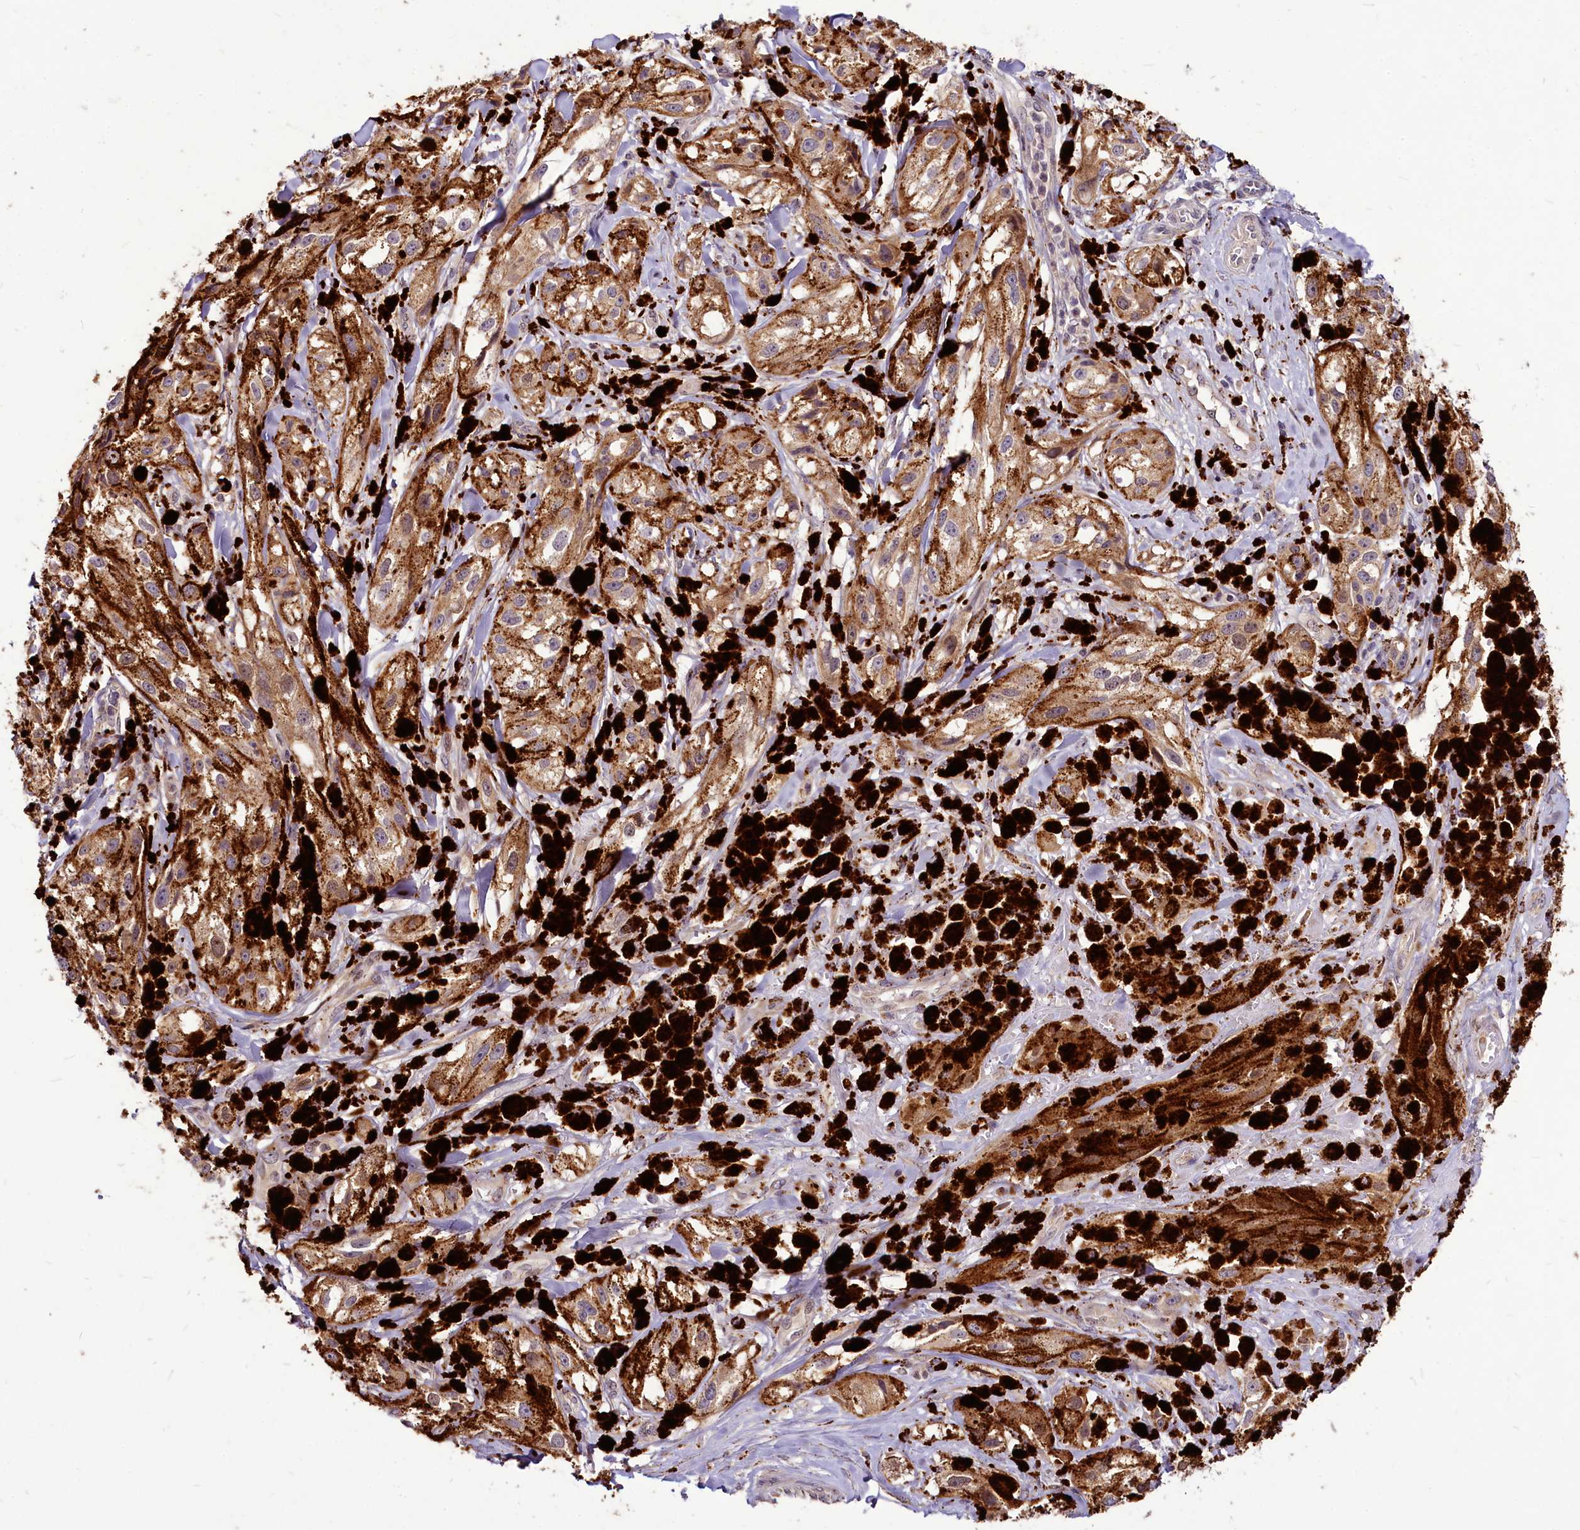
{"staining": {"intensity": "negative", "quantity": "none", "location": "none"}, "tissue": "melanoma", "cell_type": "Tumor cells", "image_type": "cancer", "snomed": [{"axis": "morphology", "description": "Malignant melanoma, NOS"}, {"axis": "topography", "description": "Skin"}], "caption": "Human malignant melanoma stained for a protein using IHC displays no expression in tumor cells.", "gene": "C11orf86", "patient": {"sex": "male", "age": 88}}